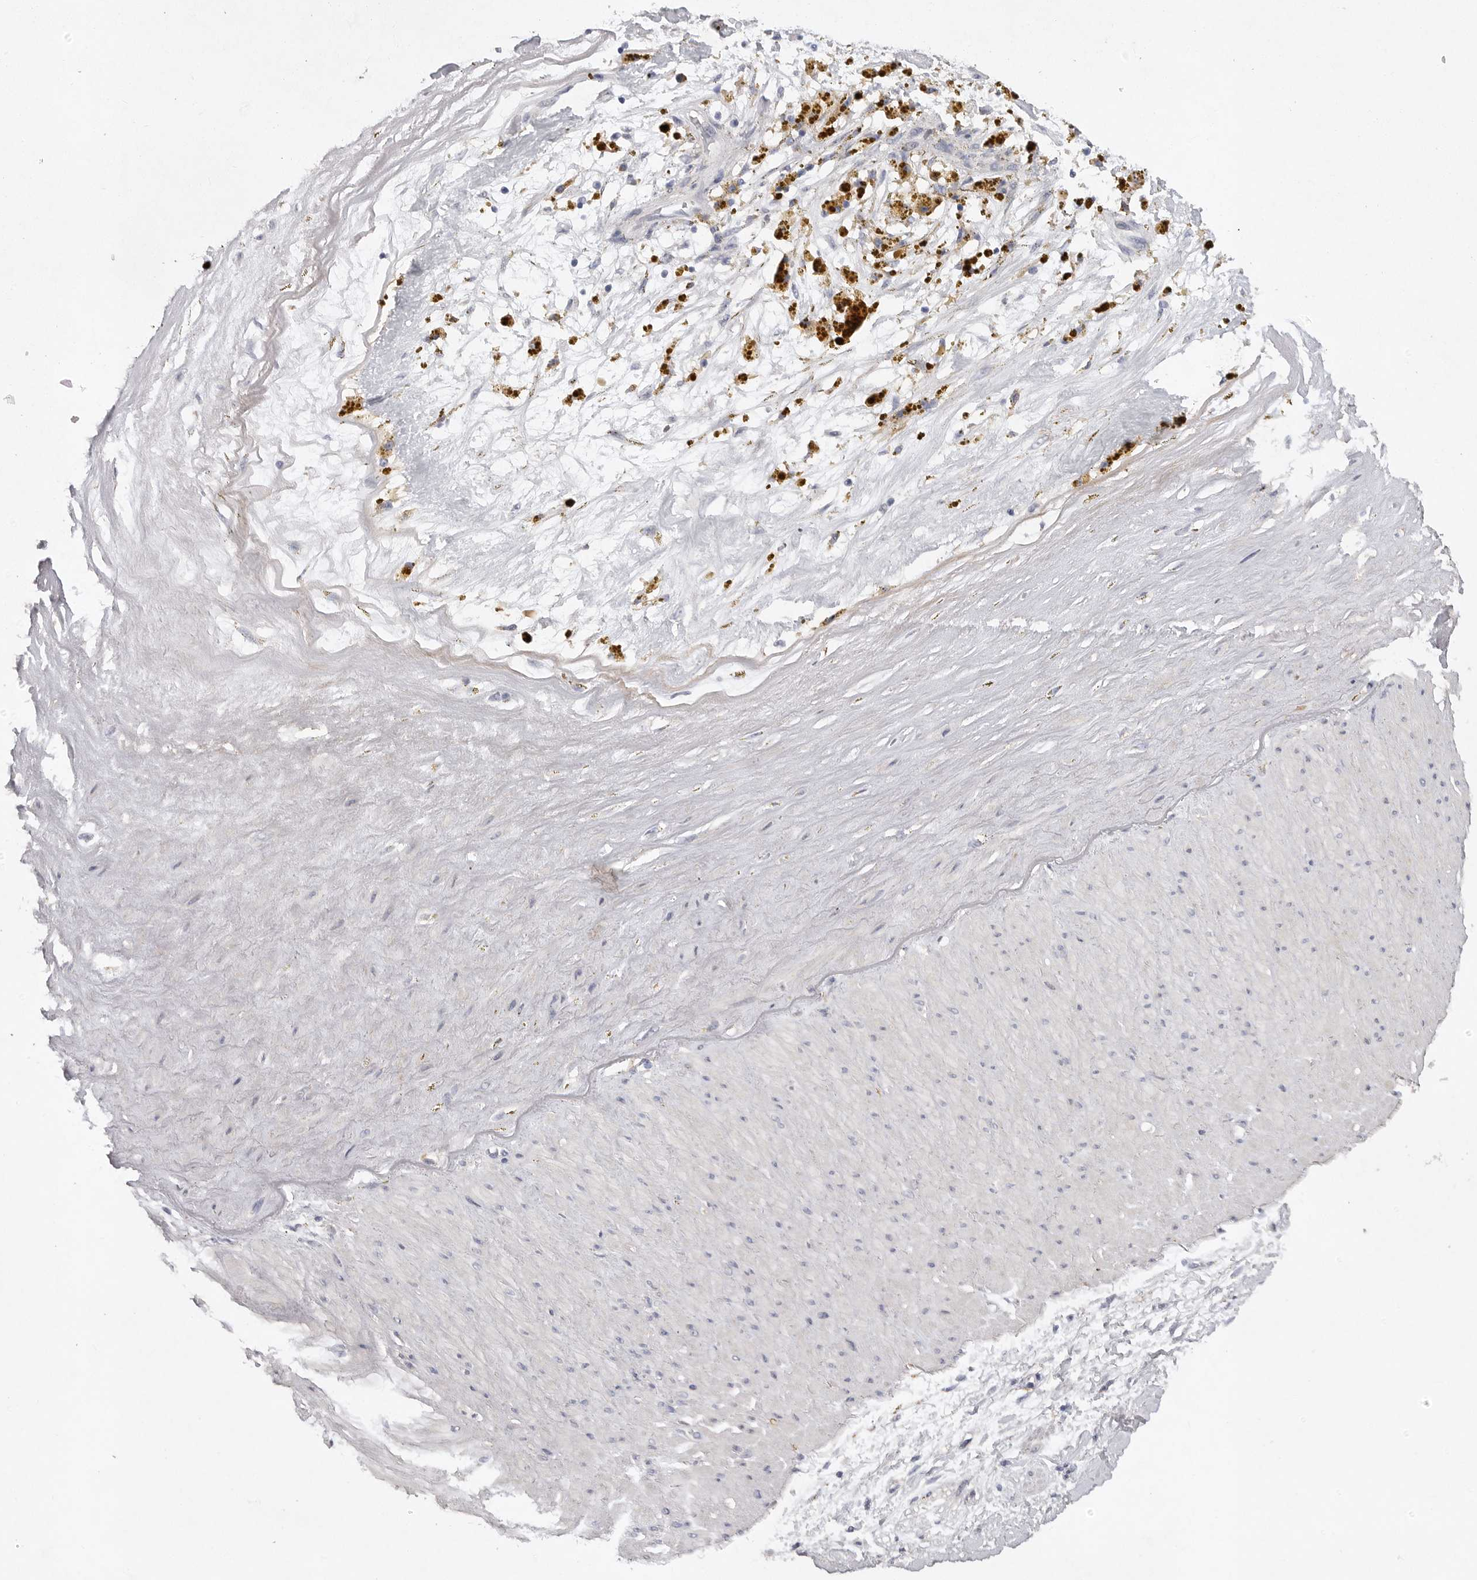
{"staining": {"intensity": "negative", "quantity": "none", "location": "none"}, "tissue": "soft tissue", "cell_type": "Fibroblasts", "image_type": "normal", "snomed": [{"axis": "morphology", "description": "Normal tissue, NOS"}, {"axis": "topography", "description": "Soft tissue"}], "caption": "Immunohistochemistry photomicrograph of unremarkable soft tissue: soft tissue stained with DAB (3,3'-diaminobenzidine) exhibits no significant protein expression in fibroblasts. The staining is performed using DAB brown chromogen with nuclei counter-stained in using hematoxylin.", "gene": "EDEM3", "patient": {"sex": "male", "age": 72}}